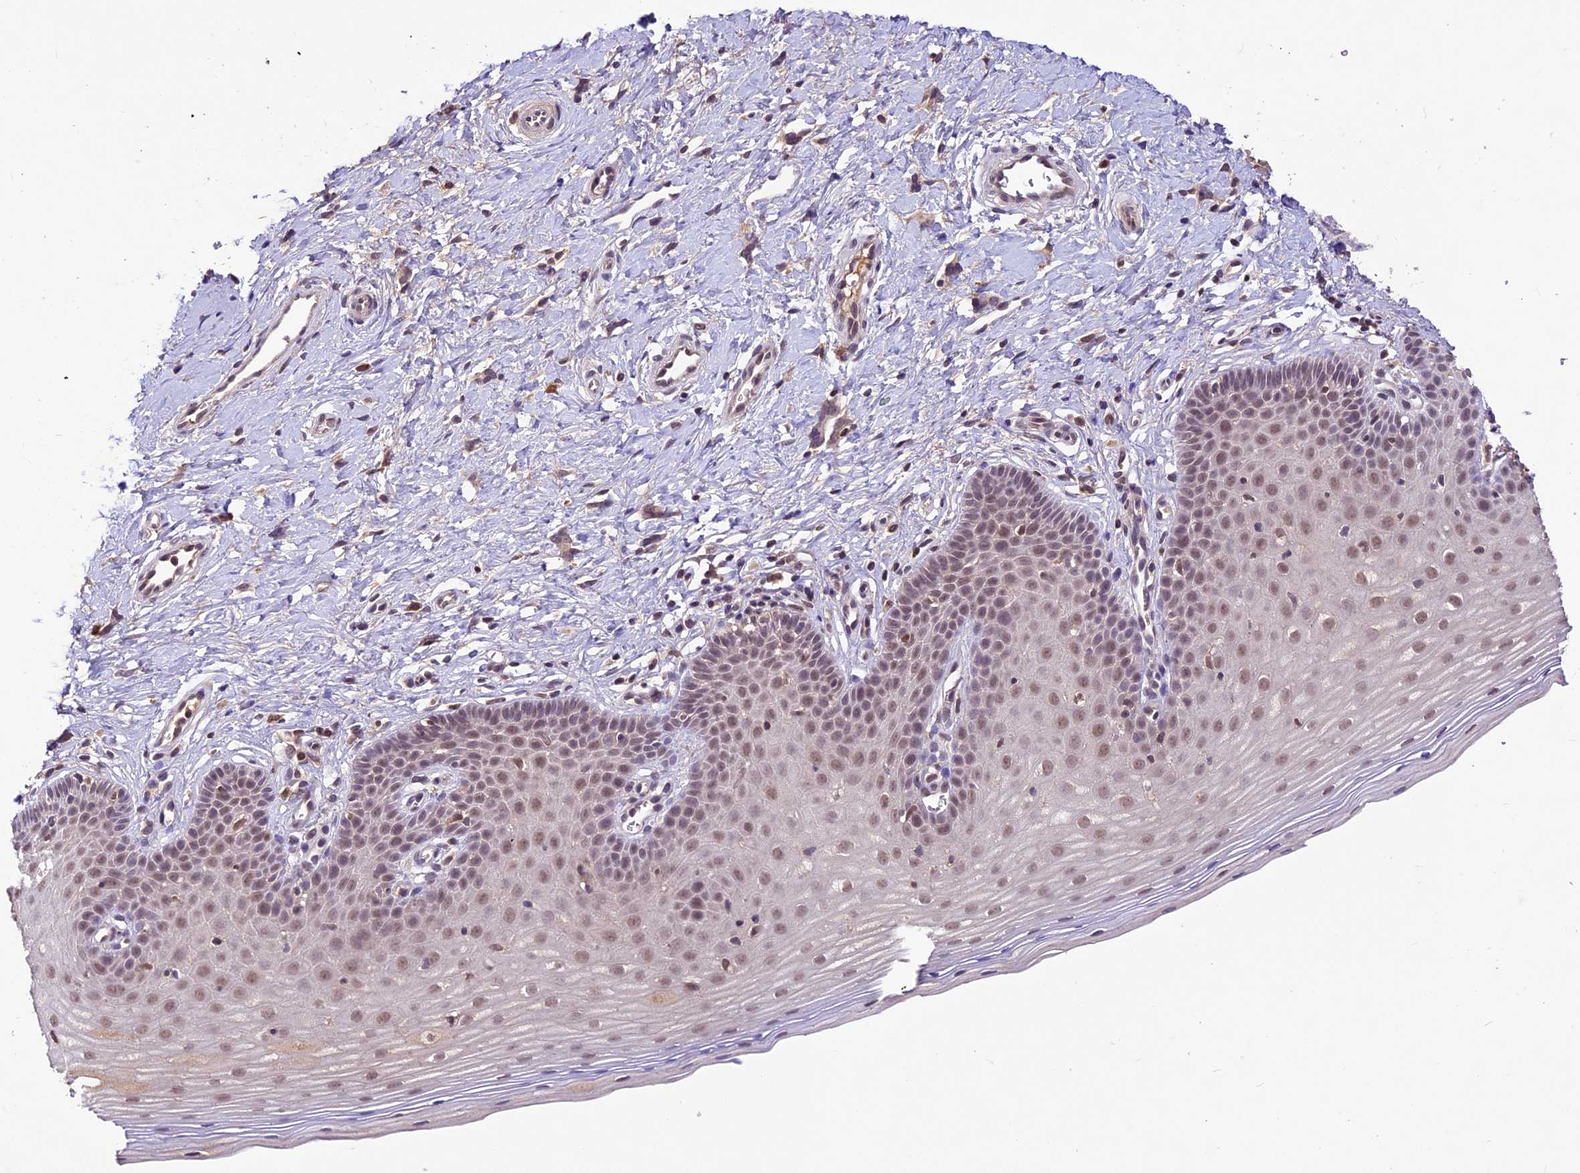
{"staining": {"intensity": "weak", "quantity": "25%-75%", "location": "nuclear"}, "tissue": "cervix", "cell_type": "Glandular cells", "image_type": "normal", "snomed": [{"axis": "morphology", "description": "Normal tissue, NOS"}, {"axis": "topography", "description": "Cervix"}], "caption": "Immunohistochemistry (IHC) image of benign cervix: human cervix stained using immunohistochemistry (IHC) demonstrates low levels of weak protein expression localized specifically in the nuclear of glandular cells, appearing as a nuclear brown color.", "gene": "ATP10A", "patient": {"sex": "female", "age": 36}}